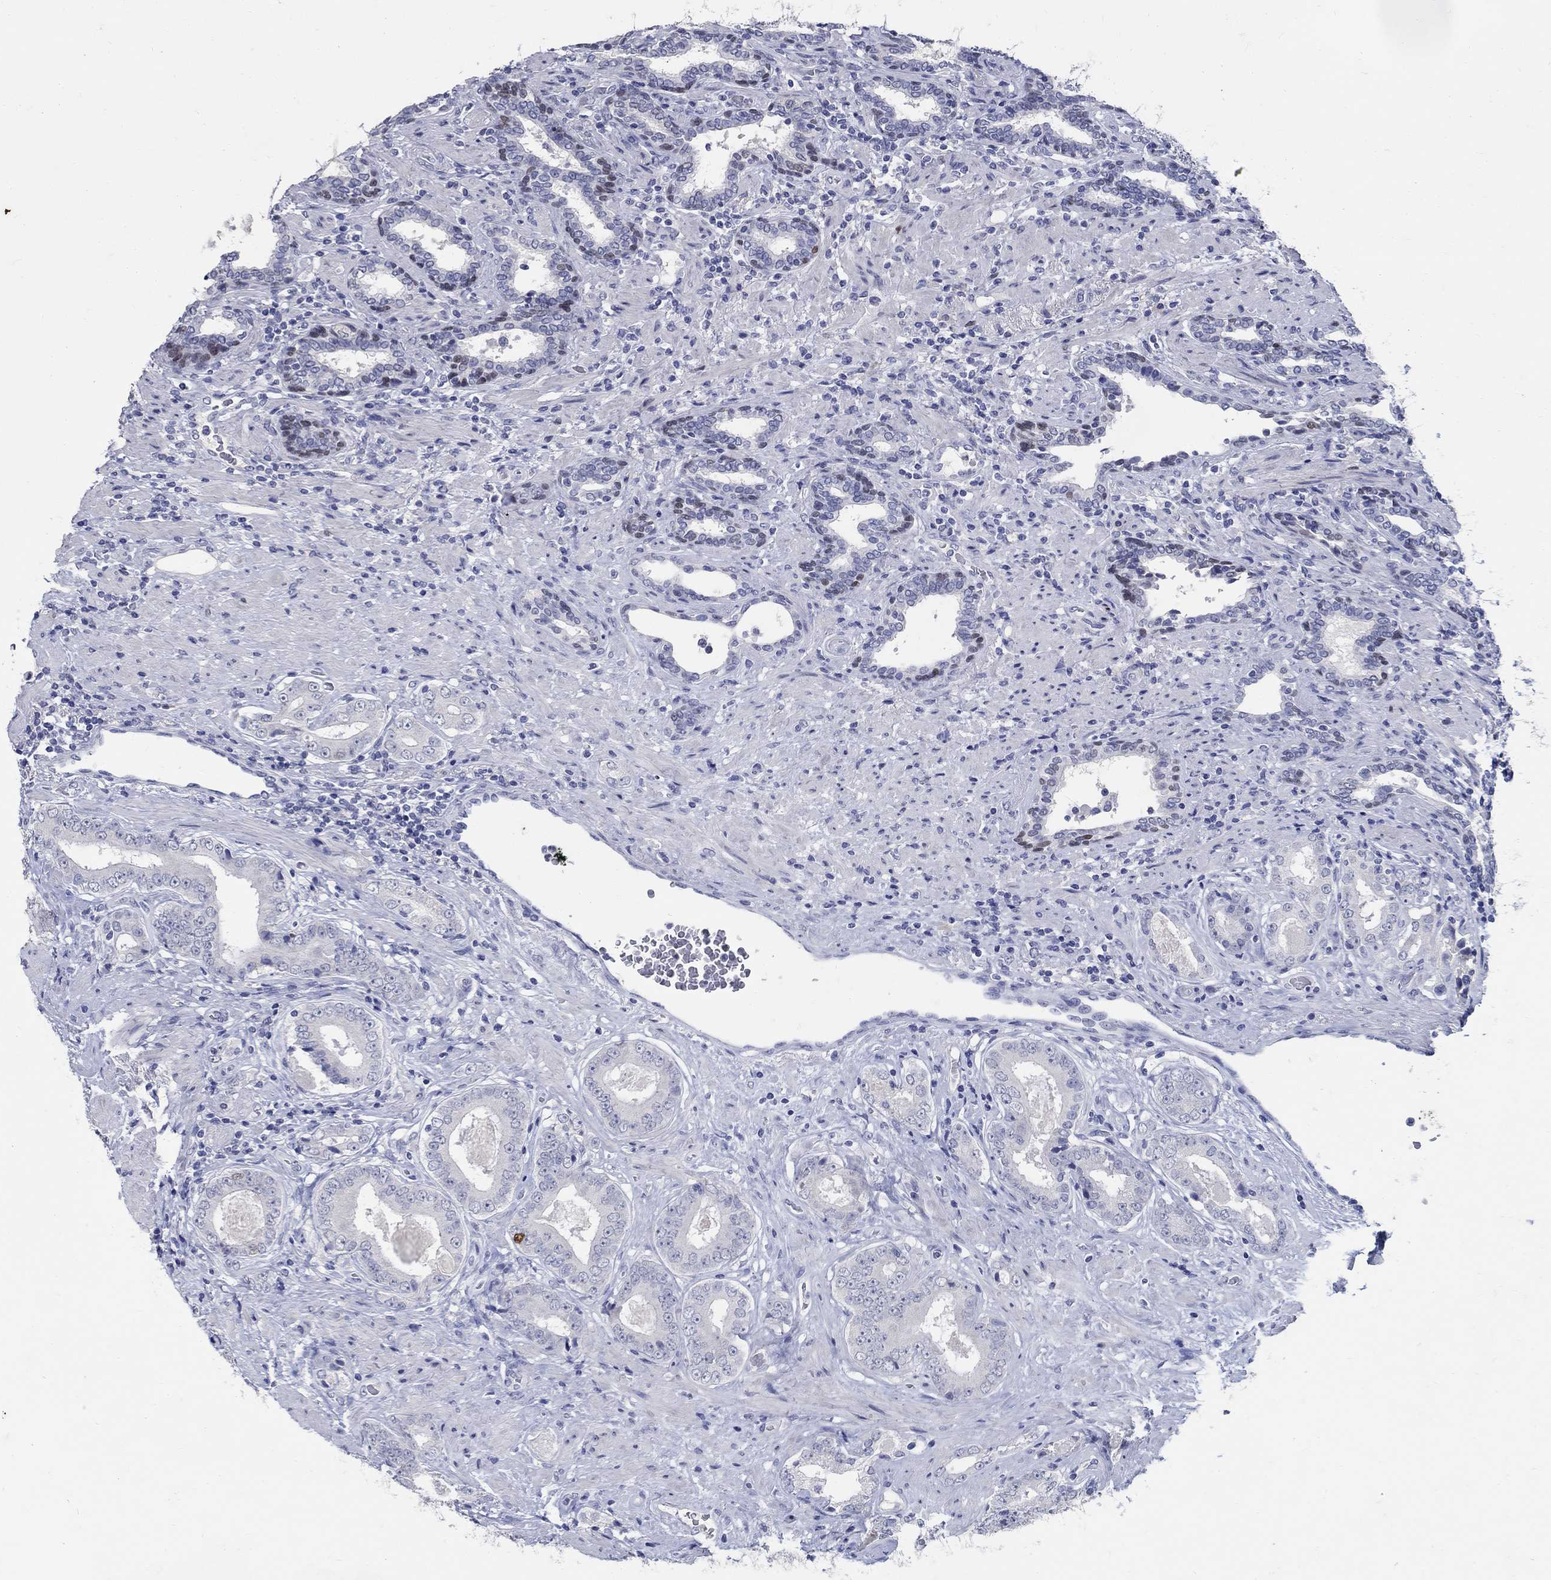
{"staining": {"intensity": "negative", "quantity": "none", "location": "none"}, "tissue": "prostate cancer", "cell_type": "Tumor cells", "image_type": "cancer", "snomed": [{"axis": "morphology", "description": "Adenocarcinoma, Low grade"}, {"axis": "topography", "description": "Prostate and seminal vesicle, NOS"}], "caption": "Tumor cells show no significant protein expression in prostate cancer (adenocarcinoma (low-grade)).", "gene": "SOX2", "patient": {"sex": "male", "age": 61}}